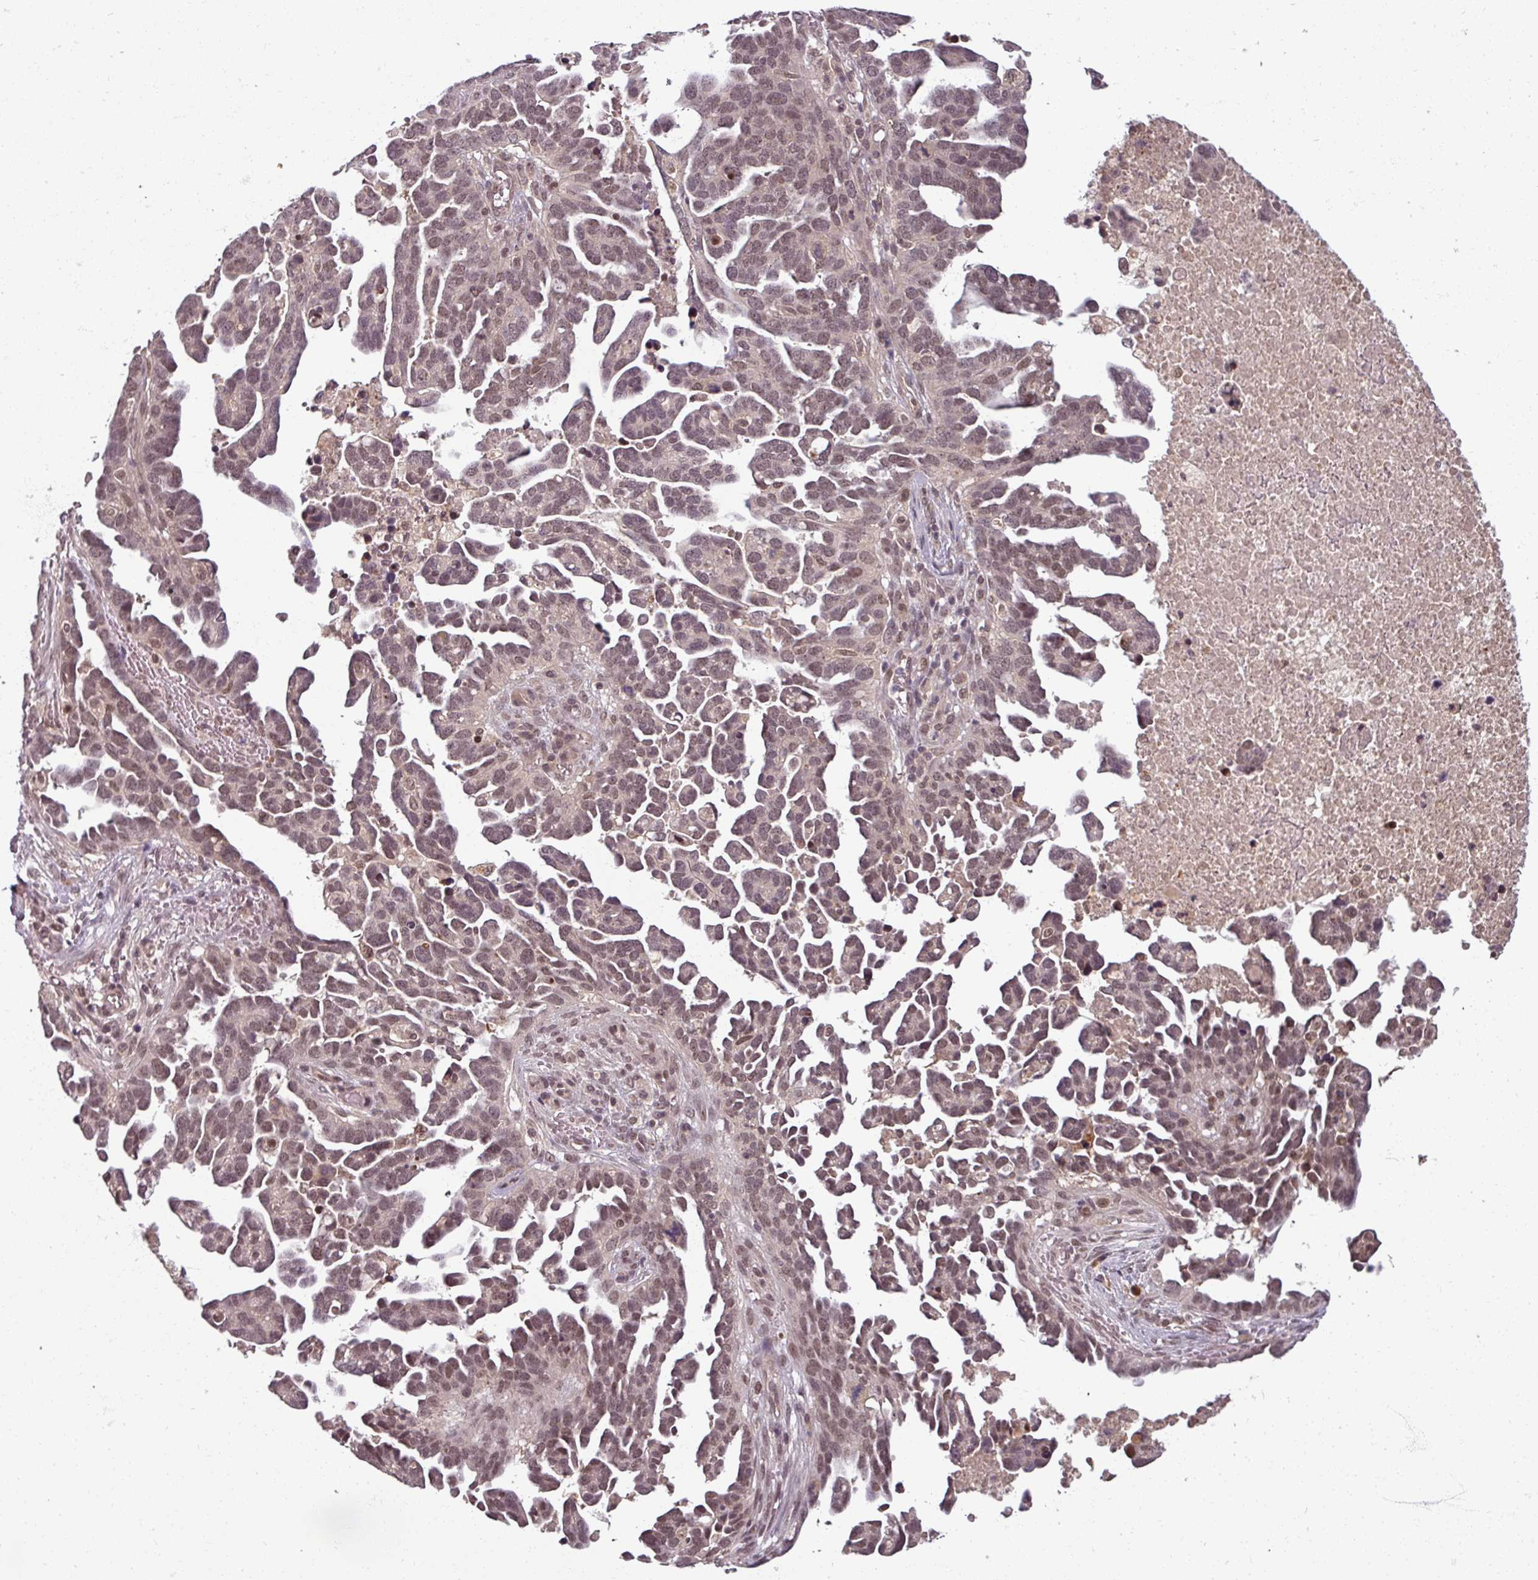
{"staining": {"intensity": "weak", "quantity": ">75%", "location": "nuclear"}, "tissue": "ovarian cancer", "cell_type": "Tumor cells", "image_type": "cancer", "snomed": [{"axis": "morphology", "description": "Cystadenocarcinoma, serous, NOS"}, {"axis": "topography", "description": "Ovary"}], "caption": "An immunohistochemistry (IHC) photomicrograph of tumor tissue is shown. Protein staining in brown shows weak nuclear positivity in ovarian cancer within tumor cells.", "gene": "POLR2G", "patient": {"sex": "female", "age": 54}}